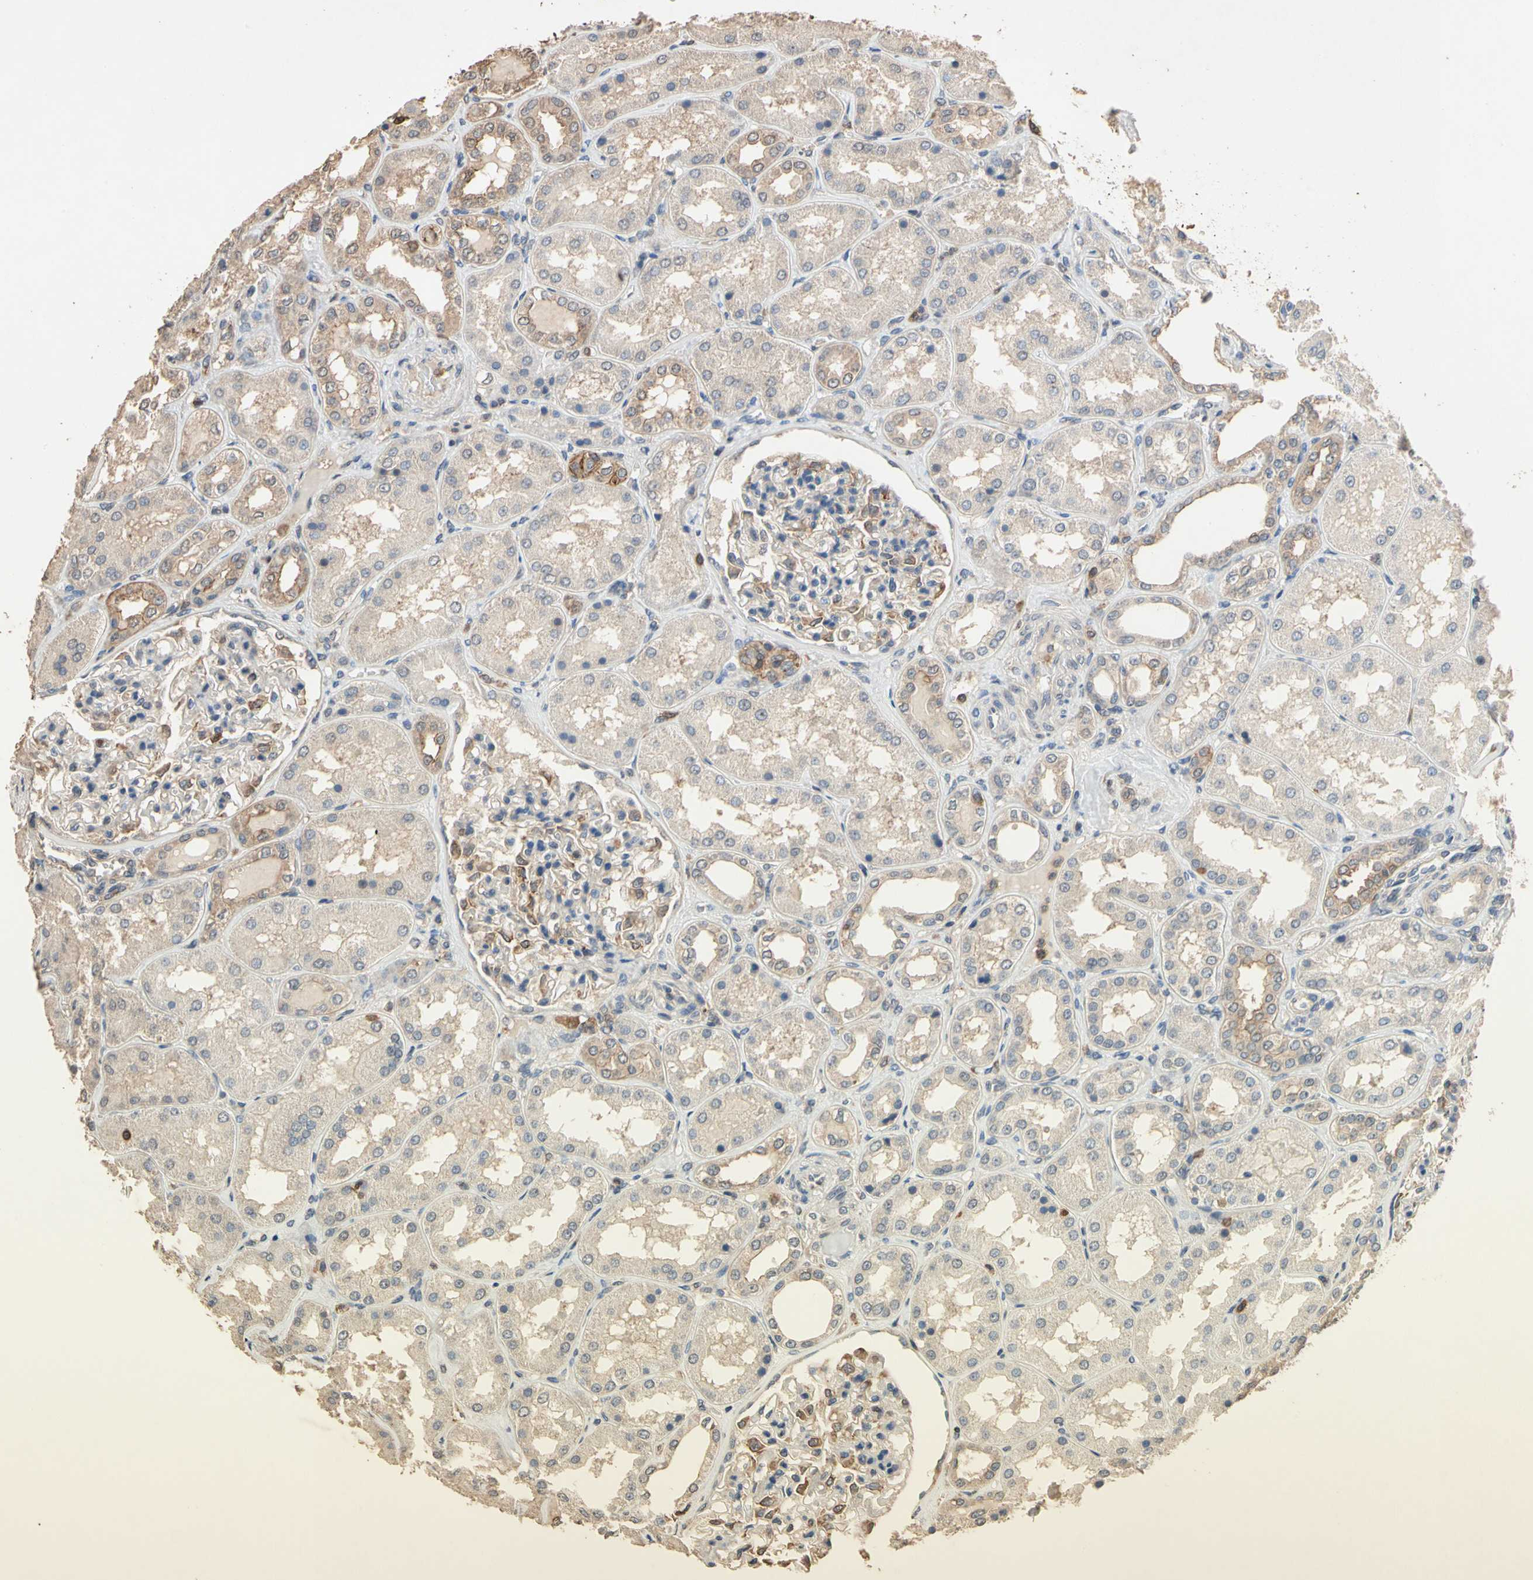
{"staining": {"intensity": "moderate", "quantity": "25%-75%", "location": "cytoplasmic/membranous"}, "tissue": "kidney", "cell_type": "Cells in glomeruli", "image_type": "normal", "snomed": [{"axis": "morphology", "description": "Normal tissue, NOS"}, {"axis": "topography", "description": "Kidney"}], "caption": "The immunohistochemical stain shows moderate cytoplasmic/membranous staining in cells in glomeruli of benign kidney. (DAB IHC, brown staining for protein, blue staining for nuclei).", "gene": "MAP3K10", "patient": {"sex": "female", "age": 56}}